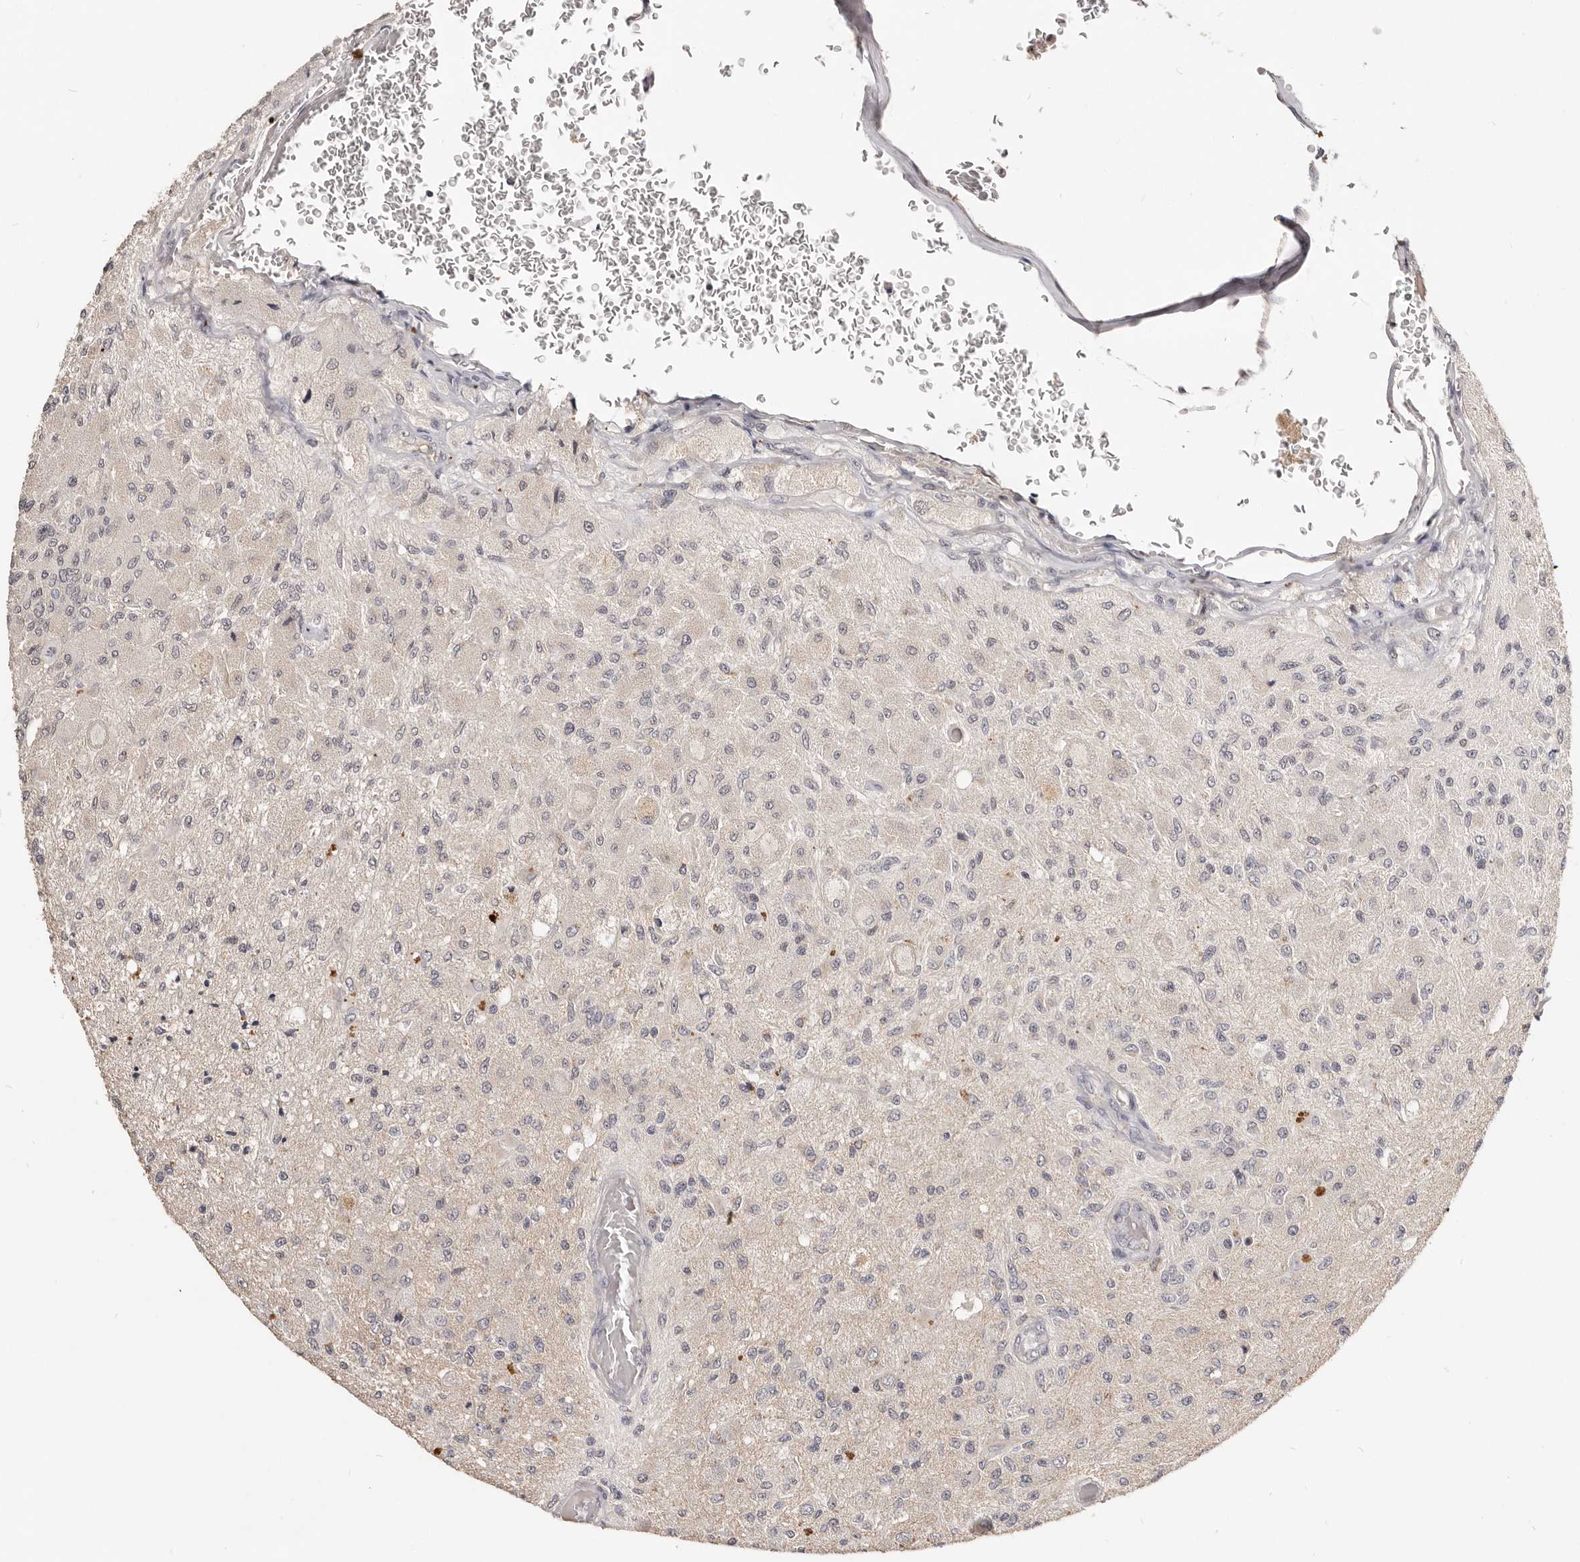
{"staining": {"intensity": "negative", "quantity": "none", "location": "none"}, "tissue": "glioma", "cell_type": "Tumor cells", "image_type": "cancer", "snomed": [{"axis": "morphology", "description": "Normal tissue, NOS"}, {"axis": "morphology", "description": "Glioma, malignant, High grade"}, {"axis": "topography", "description": "Cerebral cortex"}], "caption": "The micrograph exhibits no significant staining in tumor cells of glioma.", "gene": "TSPAN13", "patient": {"sex": "male", "age": 77}}